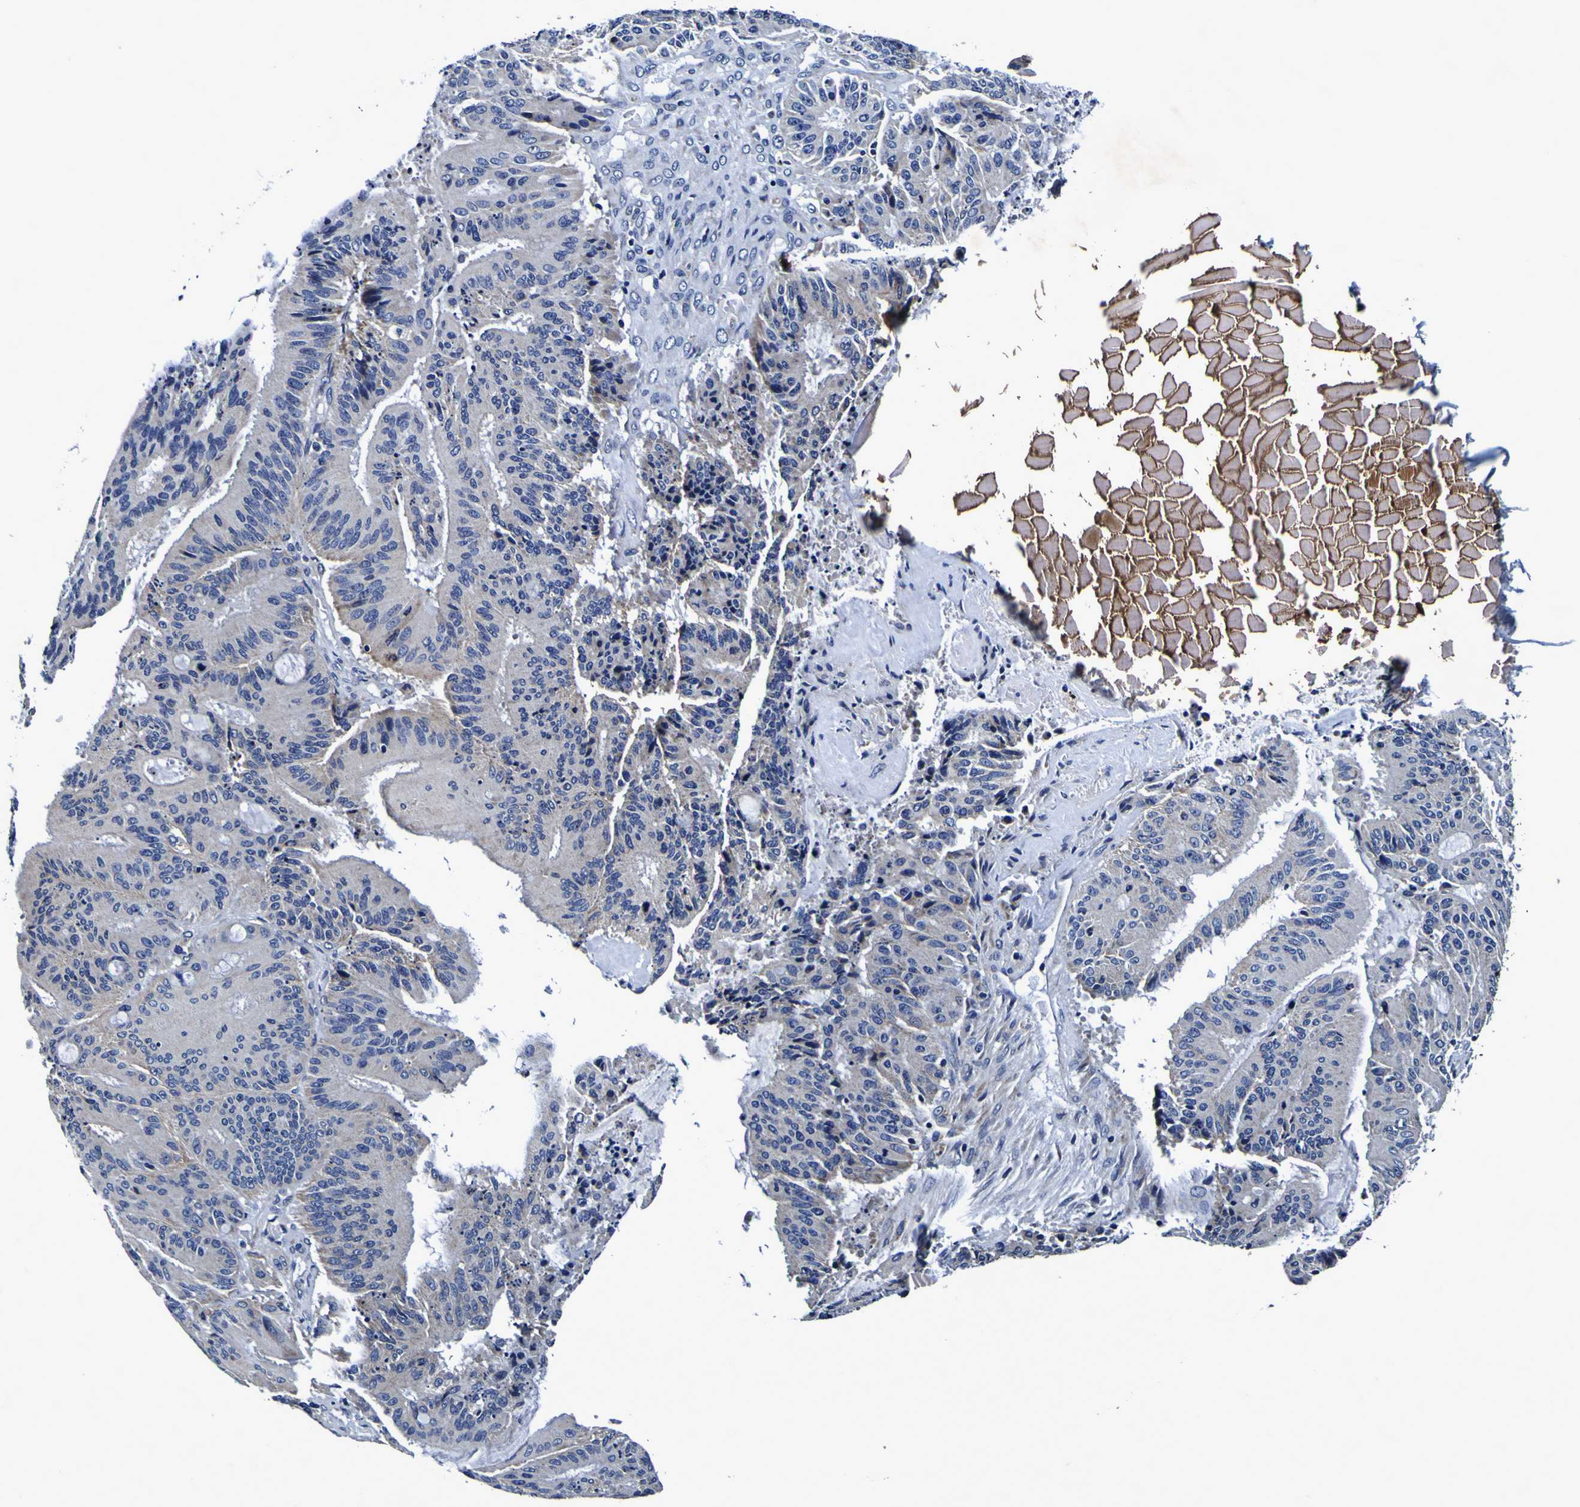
{"staining": {"intensity": "negative", "quantity": "none", "location": "none"}, "tissue": "liver cancer", "cell_type": "Tumor cells", "image_type": "cancer", "snomed": [{"axis": "morphology", "description": "Cholangiocarcinoma"}, {"axis": "topography", "description": "Liver"}], "caption": "IHC photomicrograph of human liver cholangiocarcinoma stained for a protein (brown), which displays no positivity in tumor cells.", "gene": "PANK4", "patient": {"sex": "female", "age": 73}}